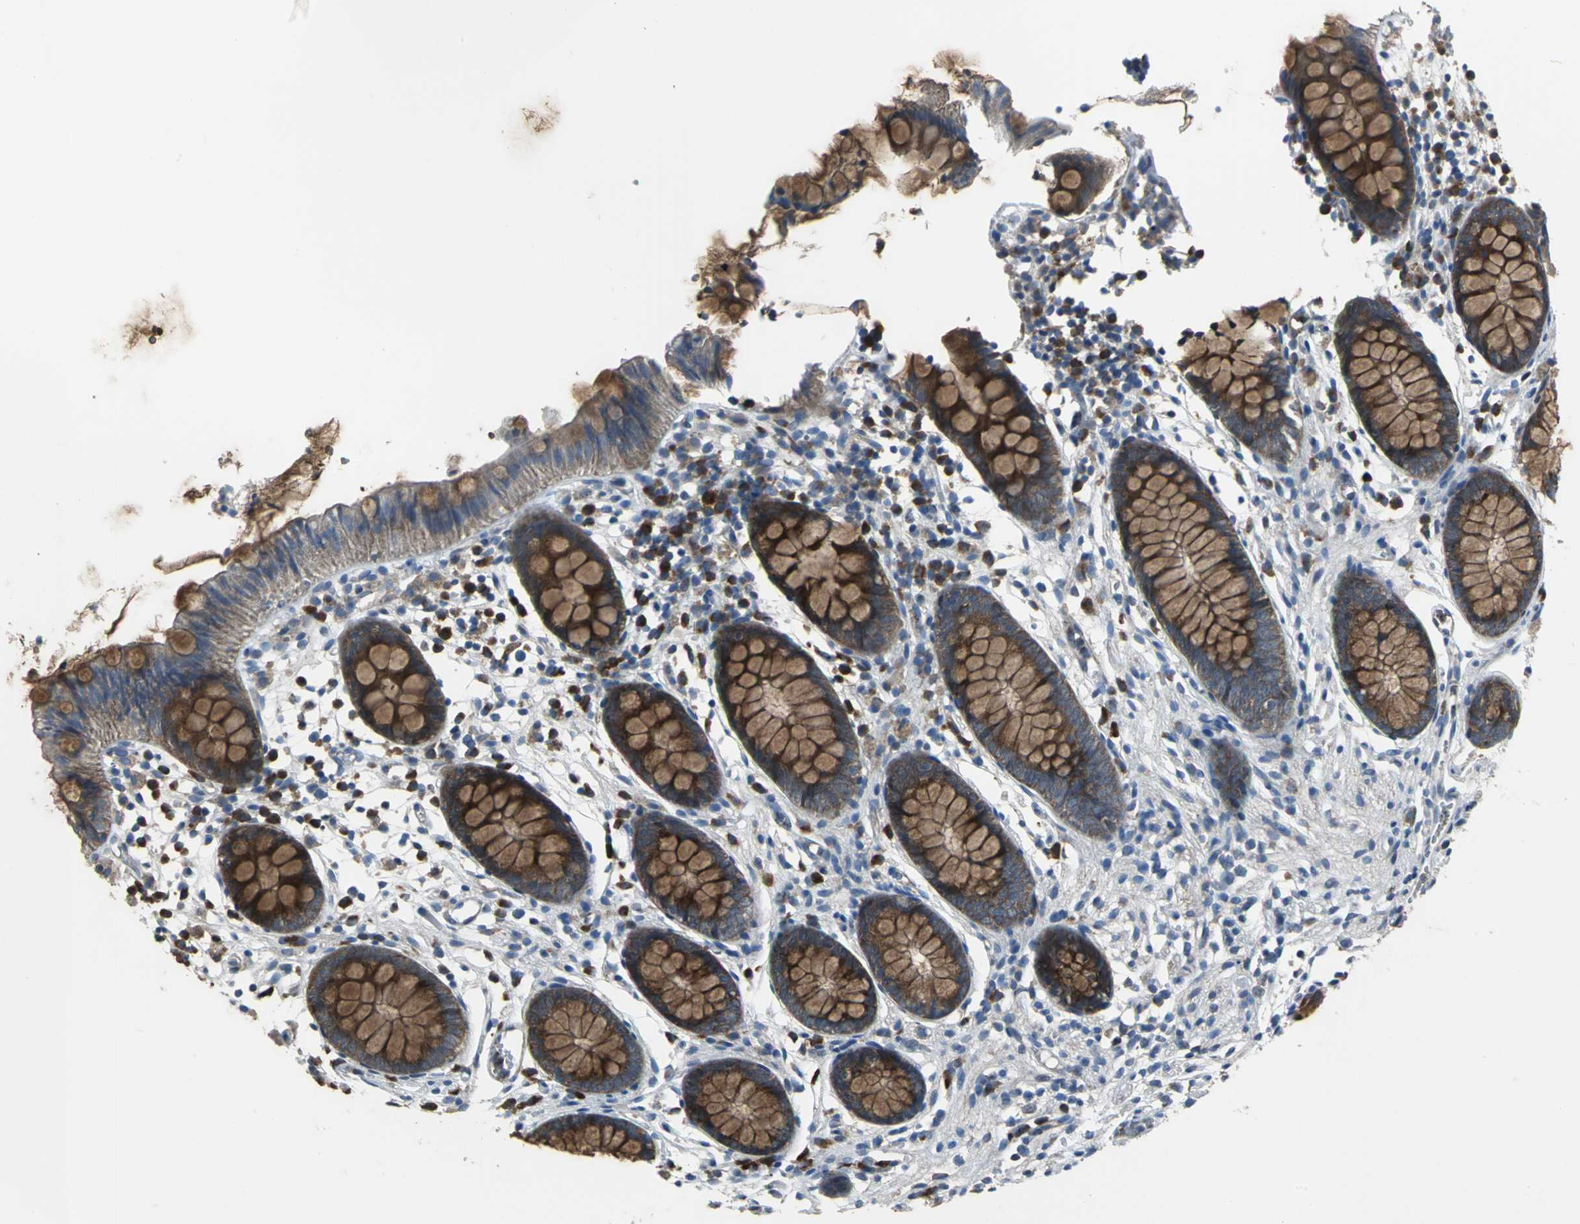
{"staining": {"intensity": "strong", "quantity": "25%-75%", "location": "cytoplasmic/membranous"}, "tissue": "appendix", "cell_type": "Glandular cells", "image_type": "normal", "snomed": [{"axis": "morphology", "description": "Normal tissue, NOS"}, {"axis": "topography", "description": "Appendix"}], "caption": "A brown stain labels strong cytoplasmic/membranous staining of a protein in glandular cells of normal human appendix. The staining is performed using DAB brown chromogen to label protein expression. The nuclei are counter-stained blue using hematoxylin.", "gene": "EIF5A", "patient": {"sex": "male", "age": 38}}